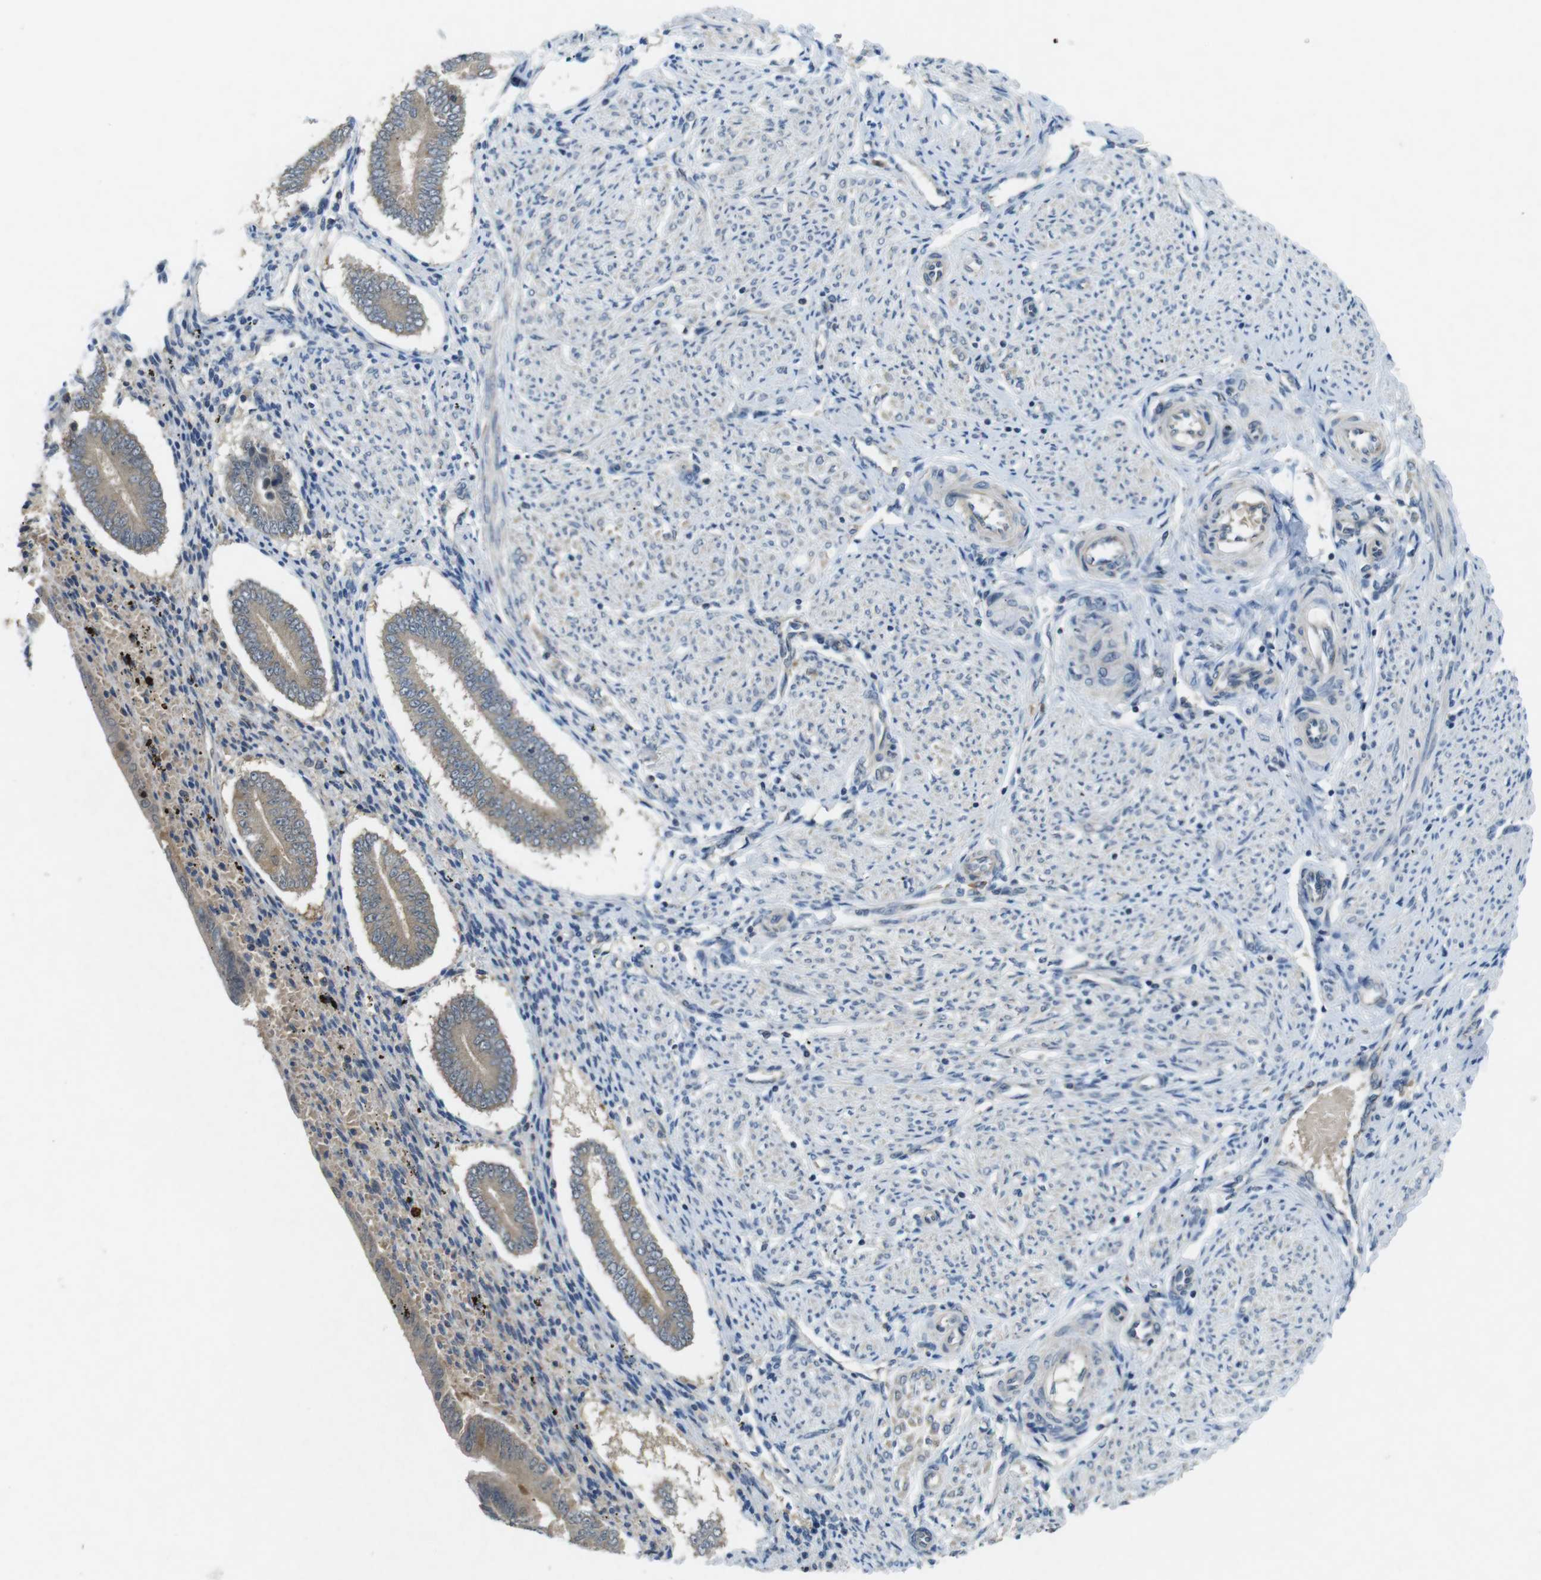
{"staining": {"intensity": "weak", "quantity": "<25%", "location": "cytoplasmic/membranous"}, "tissue": "endometrium", "cell_type": "Cells in endometrial stroma", "image_type": "normal", "snomed": [{"axis": "morphology", "description": "Normal tissue, NOS"}, {"axis": "topography", "description": "Endometrium"}], "caption": "A micrograph of endometrium stained for a protein demonstrates no brown staining in cells in endometrial stroma. (Brightfield microscopy of DAB immunohistochemistry (IHC) at high magnification).", "gene": "SUGT1", "patient": {"sex": "female", "age": 42}}